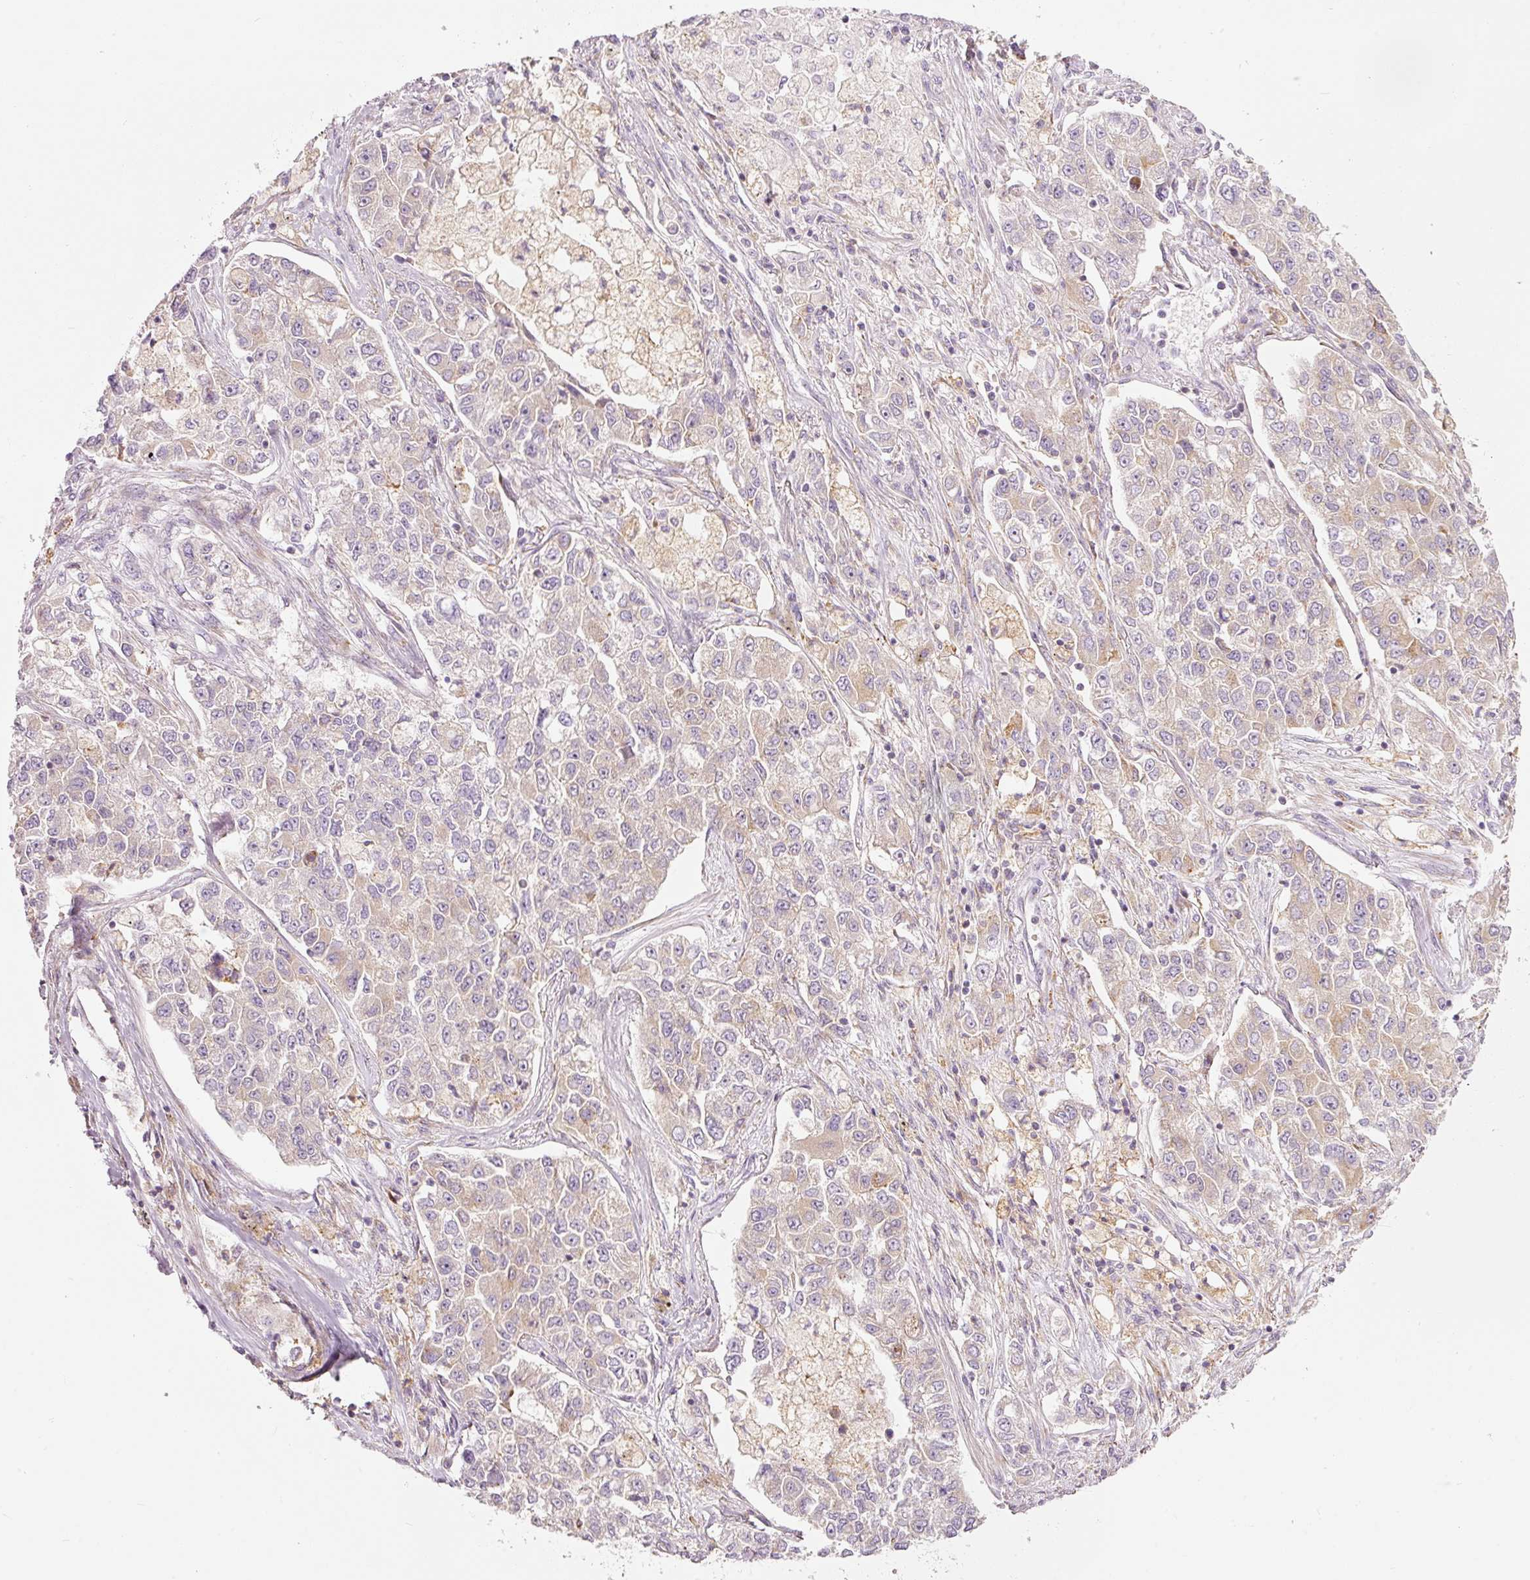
{"staining": {"intensity": "weak", "quantity": "25%-75%", "location": "cytoplasmic/membranous"}, "tissue": "lung cancer", "cell_type": "Tumor cells", "image_type": "cancer", "snomed": [{"axis": "morphology", "description": "Adenocarcinoma, NOS"}, {"axis": "topography", "description": "Lung"}], "caption": "Lung cancer (adenocarcinoma) was stained to show a protein in brown. There is low levels of weak cytoplasmic/membranous positivity in about 25%-75% of tumor cells. (IHC, brightfield microscopy, high magnification).", "gene": "SNAPC5", "patient": {"sex": "male", "age": 49}}